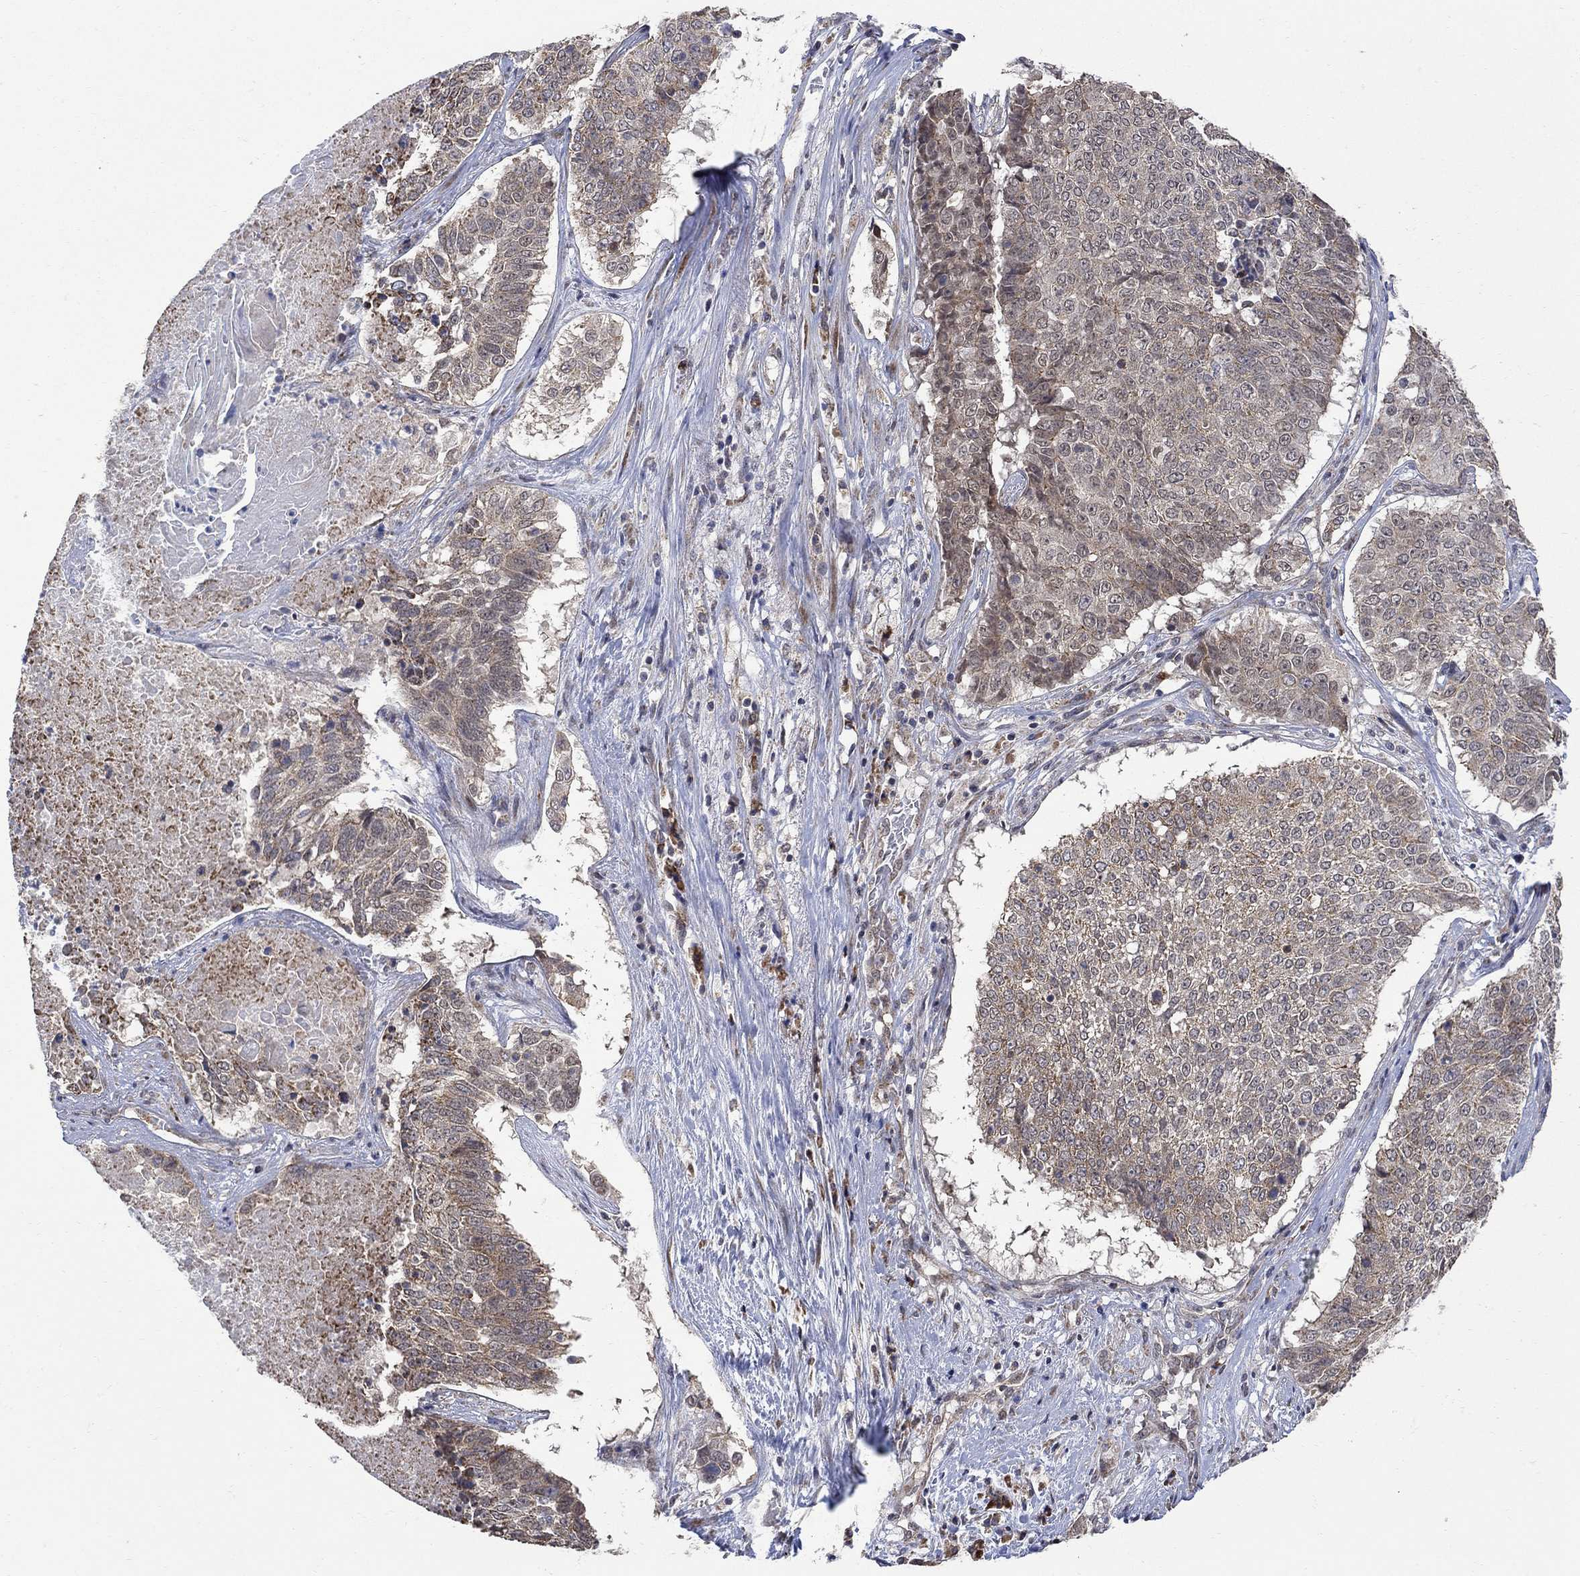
{"staining": {"intensity": "negative", "quantity": "none", "location": "none"}, "tissue": "lung cancer", "cell_type": "Tumor cells", "image_type": "cancer", "snomed": [{"axis": "morphology", "description": "Squamous cell carcinoma, NOS"}, {"axis": "topography", "description": "Lung"}], "caption": "Immunohistochemical staining of lung cancer reveals no significant staining in tumor cells.", "gene": "ANKRA2", "patient": {"sex": "male", "age": 64}}